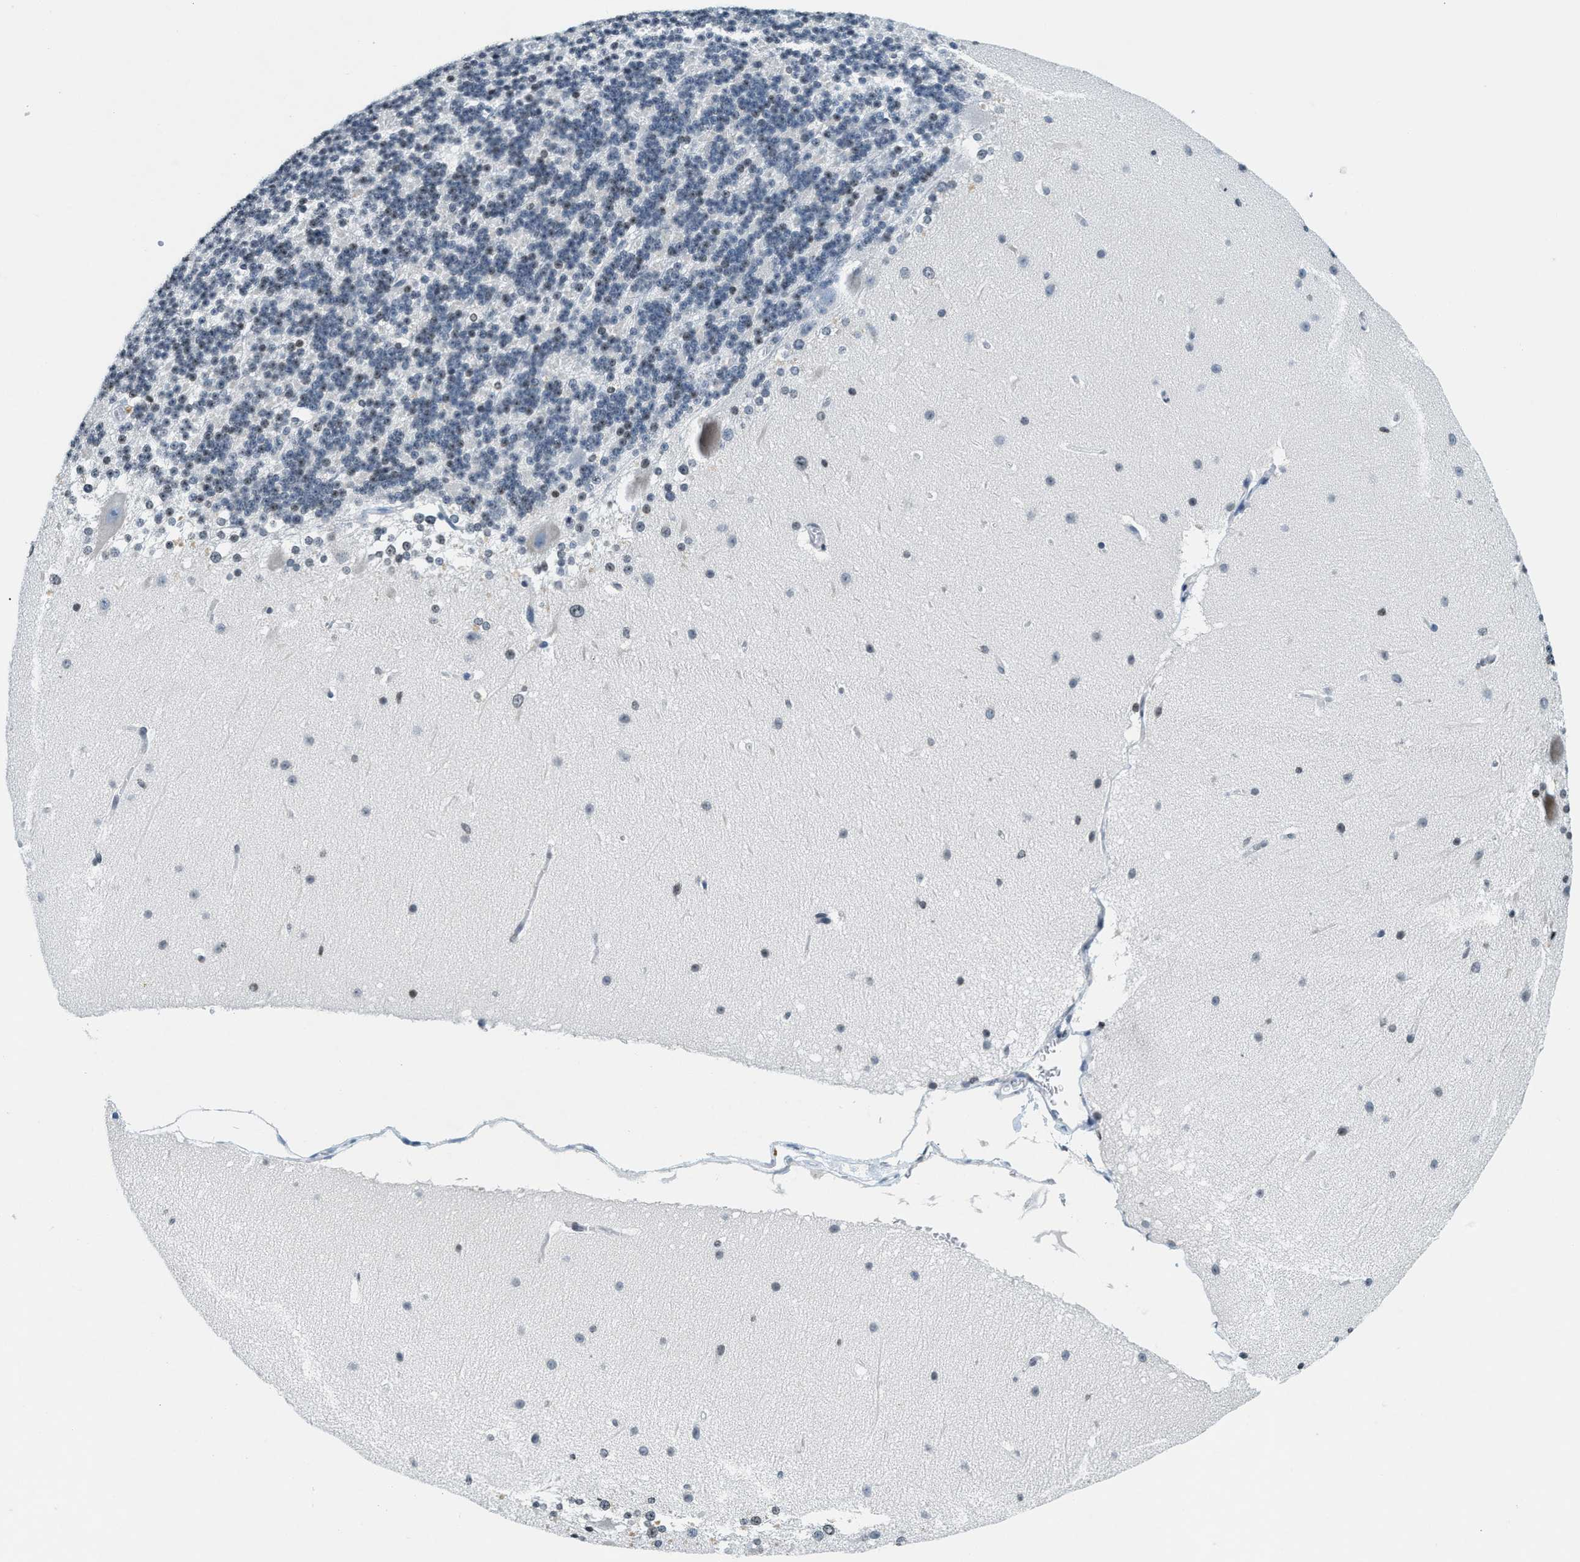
{"staining": {"intensity": "negative", "quantity": "none", "location": "none"}, "tissue": "cerebellum", "cell_type": "Cells in granular layer", "image_type": "normal", "snomed": [{"axis": "morphology", "description": "Normal tissue, NOS"}, {"axis": "topography", "description": "Cerebellum"}], "caption": "An immunohistochemistry histopathology image of benign cerebellum is shown. There is no staining in cells in granular layer of cerebellum. (Brightfield microscopy of DAB (3,3'-diaminobenzidine) IHC at high magnification).", "gene": "UVRAG", "patient": {"sex": "female", "age": 19}}